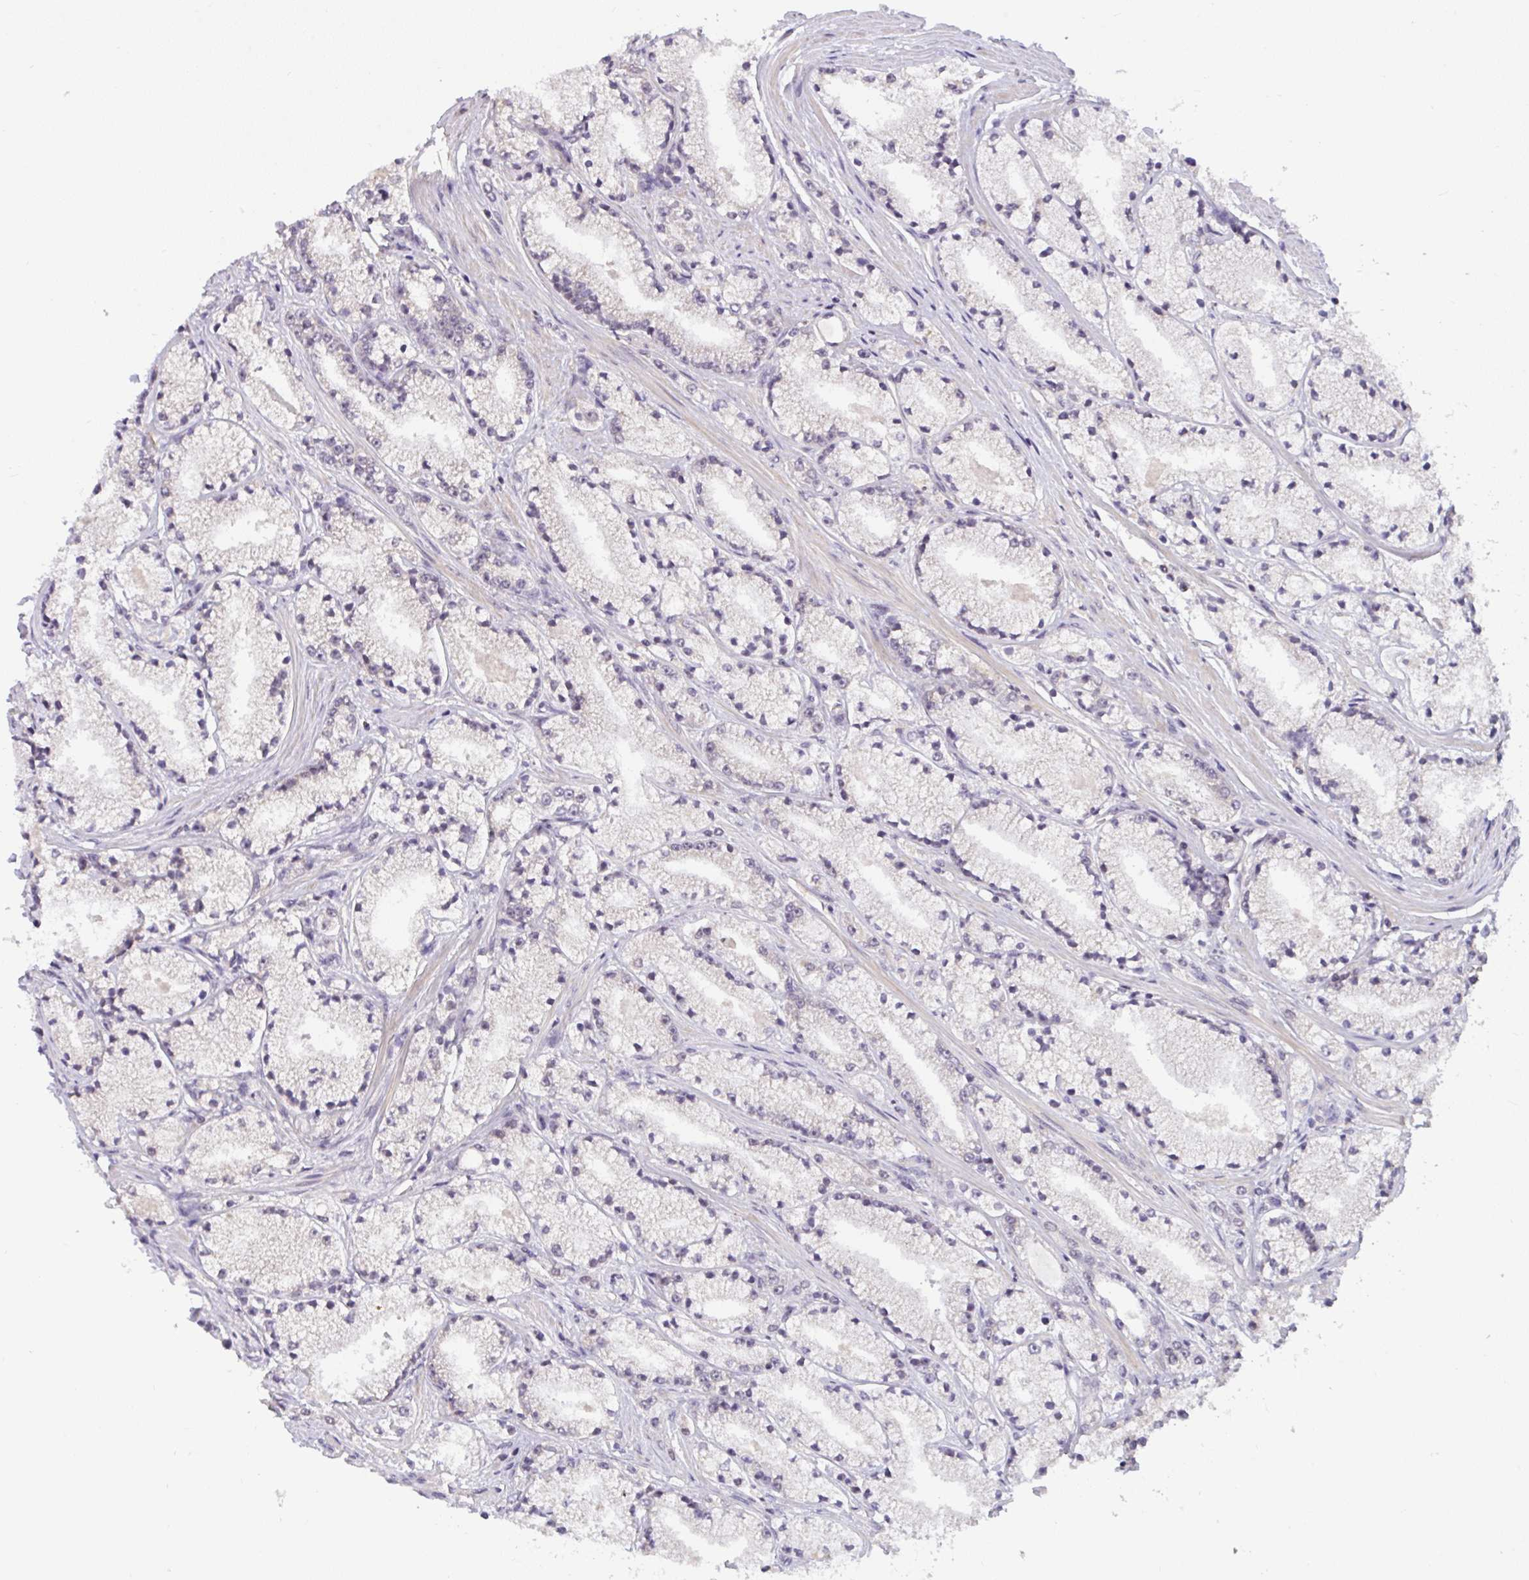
{"staining": {"intensity": "negative", "quantity": "none", "location": "none"}, "tissue": "prostate cancer", "cell_type": "Tumor cells", "image_type": "cancer", "snomed": [{"axis": "morphology", "description": "Adenocarcinoma, High grade"}, {"axis": "topography", "description": "Prostate"}], "caption": "The image shows no staining of tumor cells in high-grade adenocarcinoma (prostate). Nuclei are stained in blue.", "gene": "KLF2", "patient": {"sex": "male", "age": 63}}